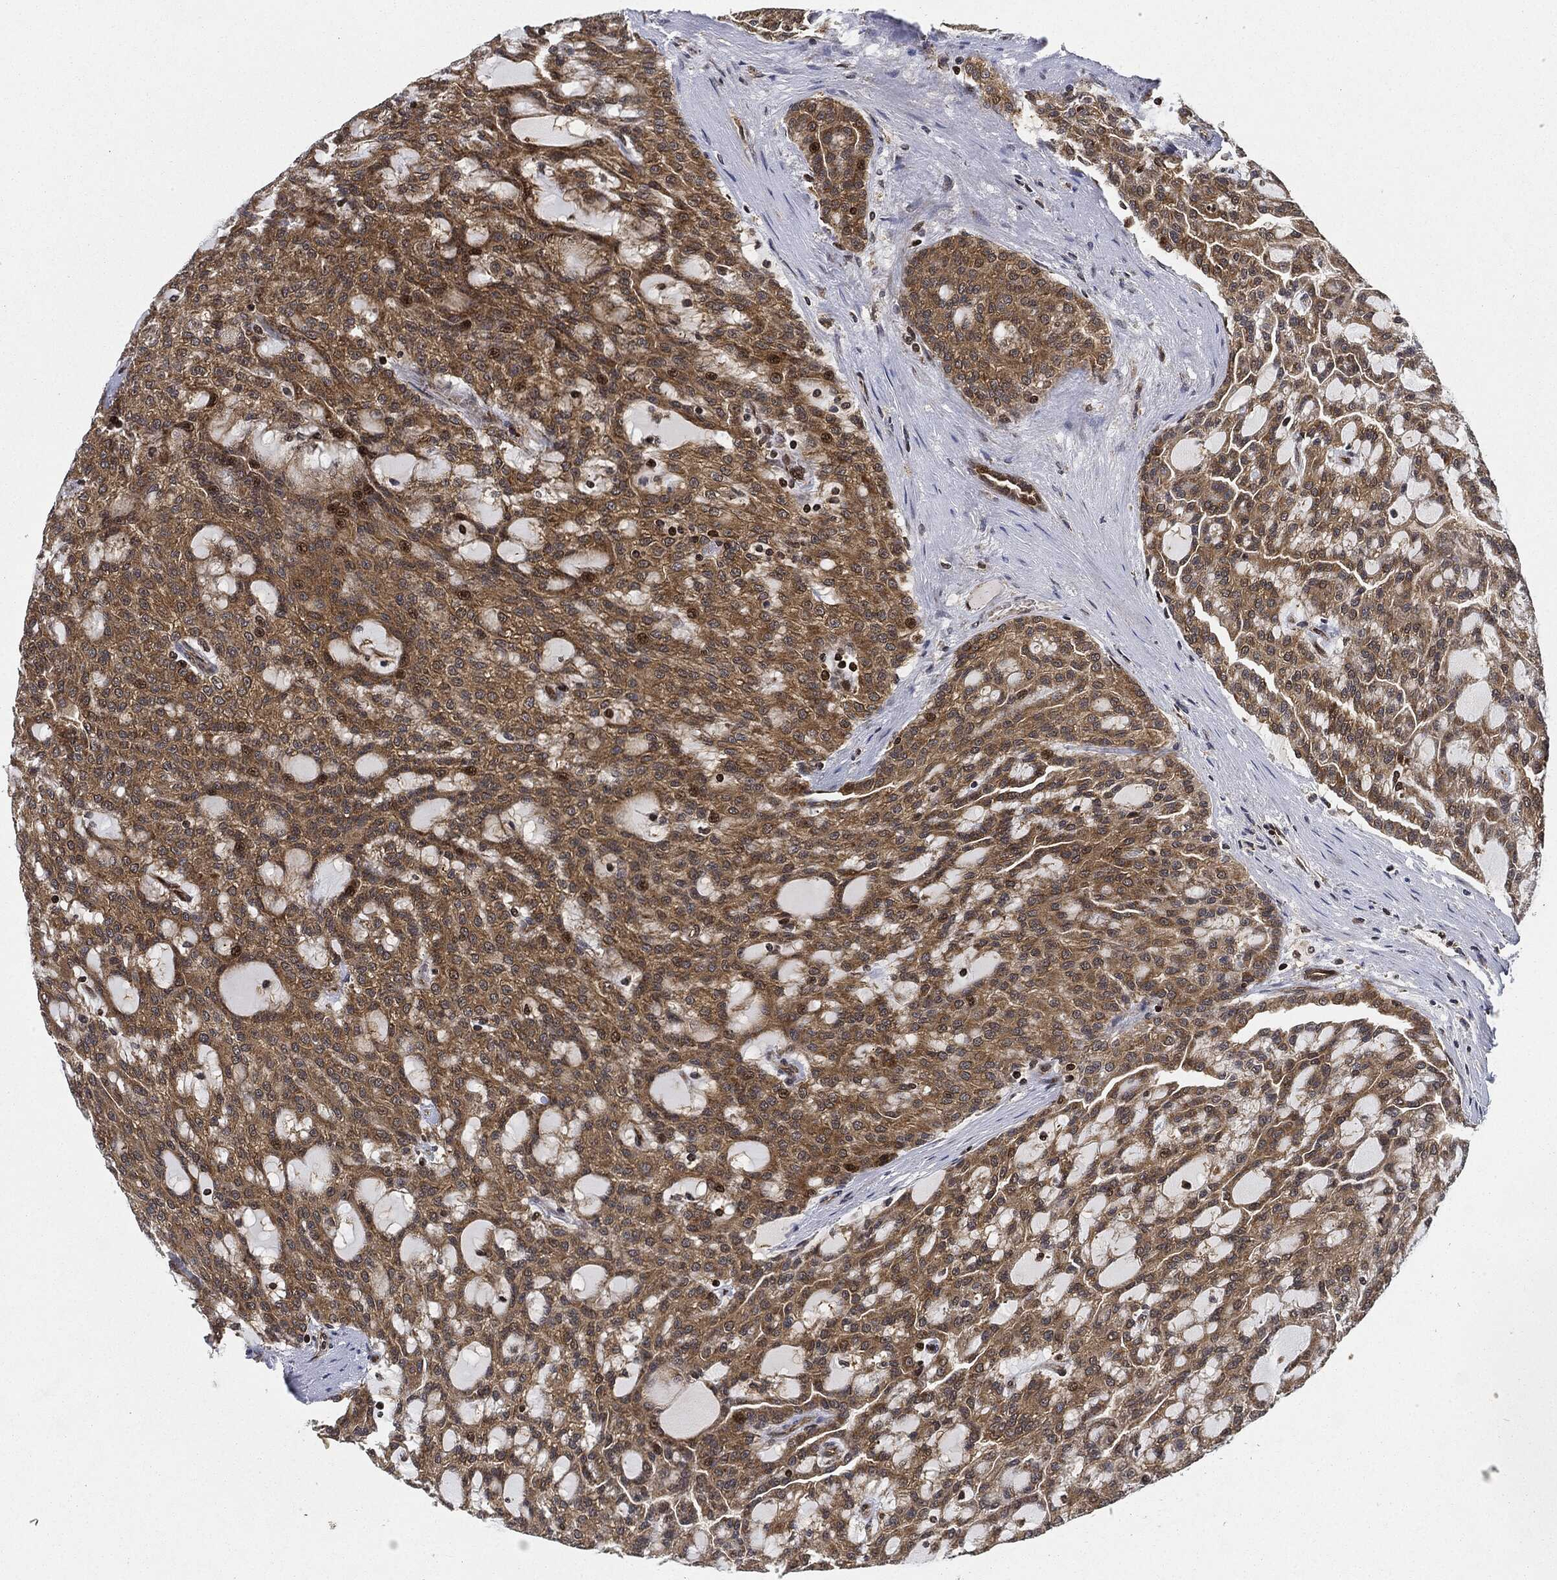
{"staining": {"intensity": "moderate", "quantity": ">75%", "location": "cytoplasmic/membranous"}, "tissue": "renal cancer", "cell_type": "Tumor cells", "image_type": "cancer", "snomed": [{"axis": "morphology", "description": "Adenocarcinoma, NOS"}, {"axis": "topography", "description": "Kidney"}], "caption": "High-magnification brightfield microscopy of renal cancer (adenocarcinoma) stained with DAB (3,3'-diaminobenzidine) (brown) and counterstained with hematoxylin (blue). tumor cells exhibit moderate cytoplasmic/membranous staining is seen in approximately>75% of cells.", "gene": "RNASEL", "patient": {"sex": "male", "age": 63}}